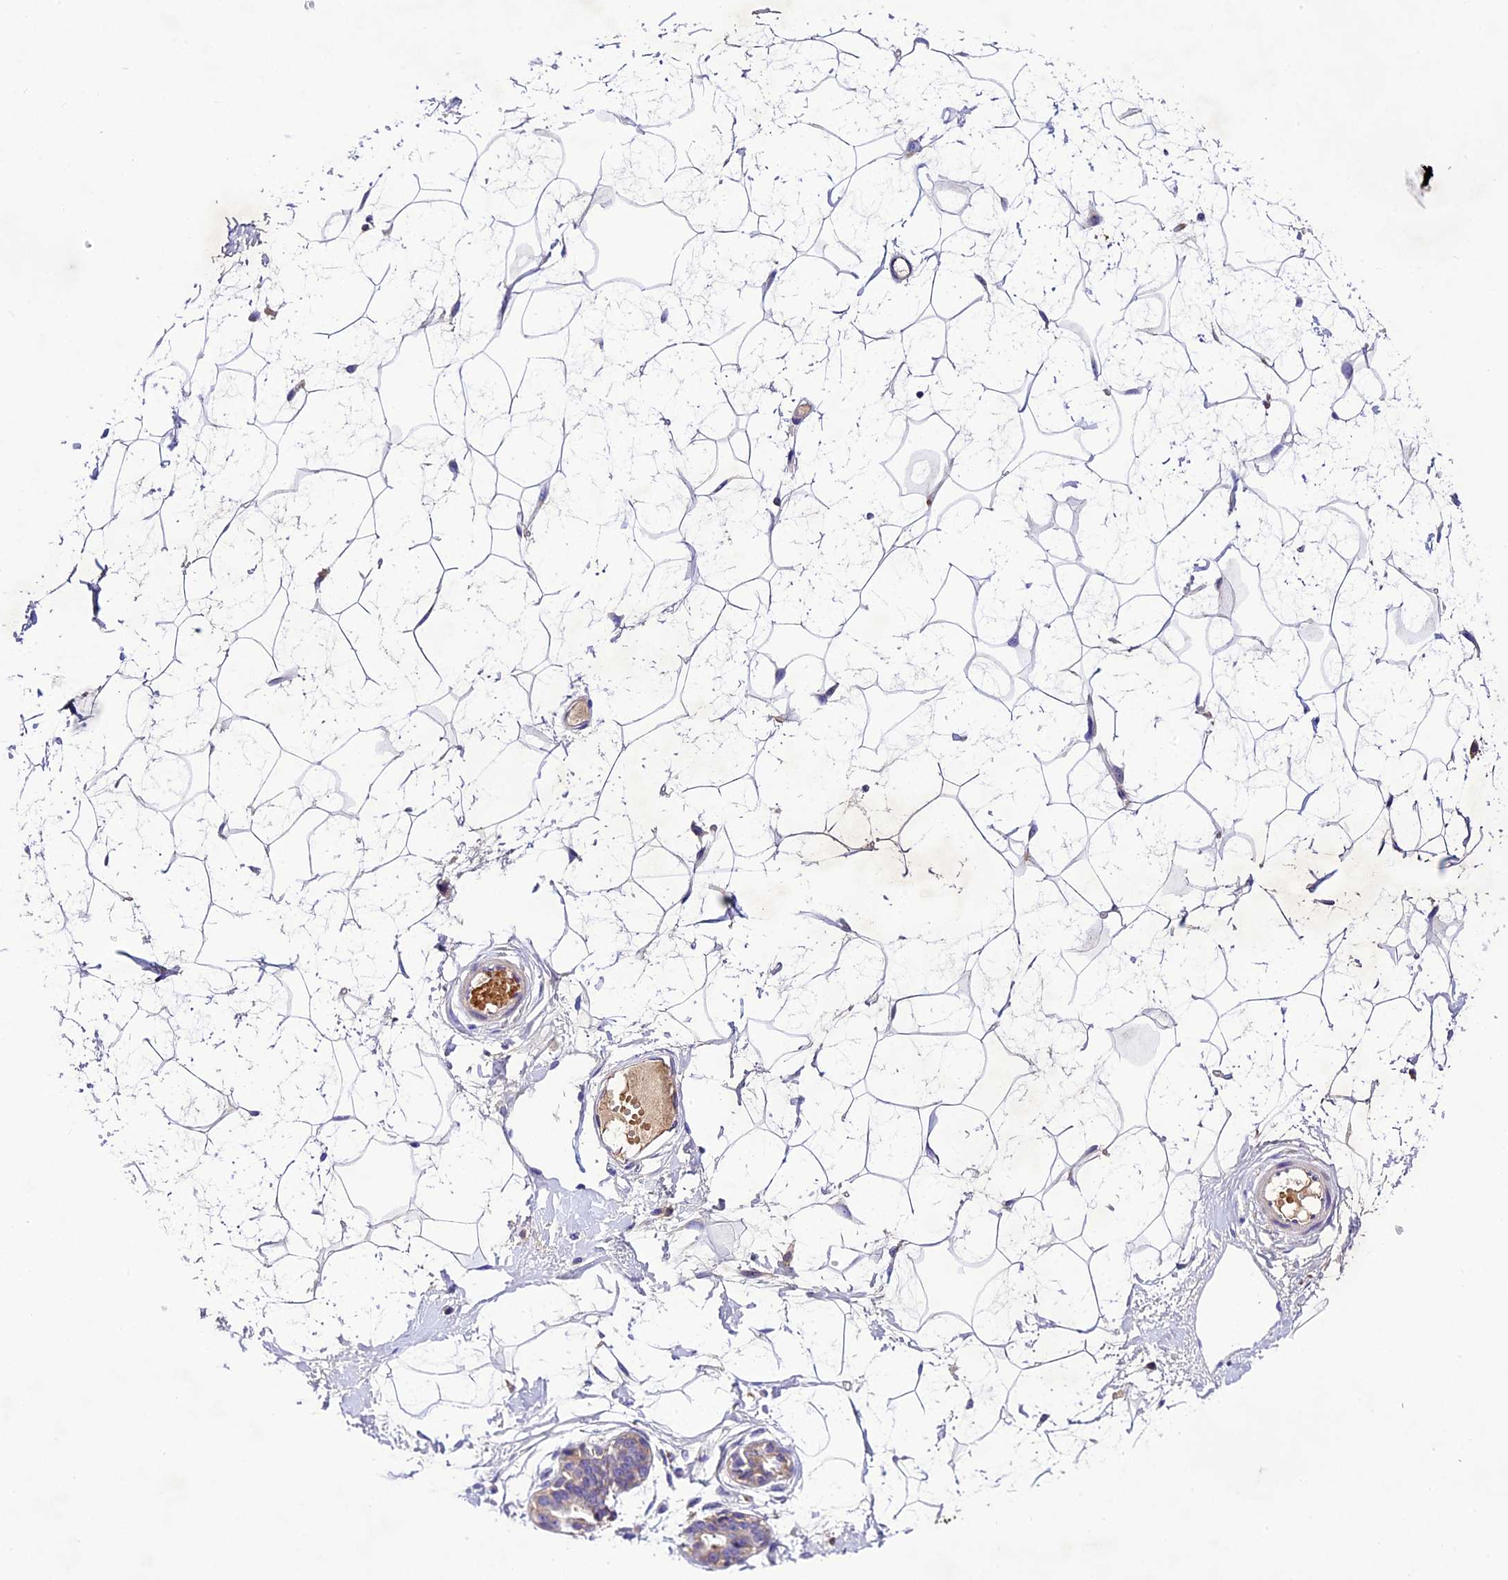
{"staining": {"intensity": "negative", "quantity": "none", "location": "none"}, "tissue": "breast", "cell_type": "Adipocytes", "image_type": "normal", "snomed": [{"axis": "morphology", "description": "Normal tissue, NOS"}, {"axis": "morphology", "description": "Adenoma, NOS"}, {"axis": "topography", "description": "Breast"}], "caption": "The IHC photomicrograph has no significant positivity in adipocytes of breast. Nuclei are stained in blue.", "gene": "CILP2", "patient": {"sex": "female", "age": 23}}